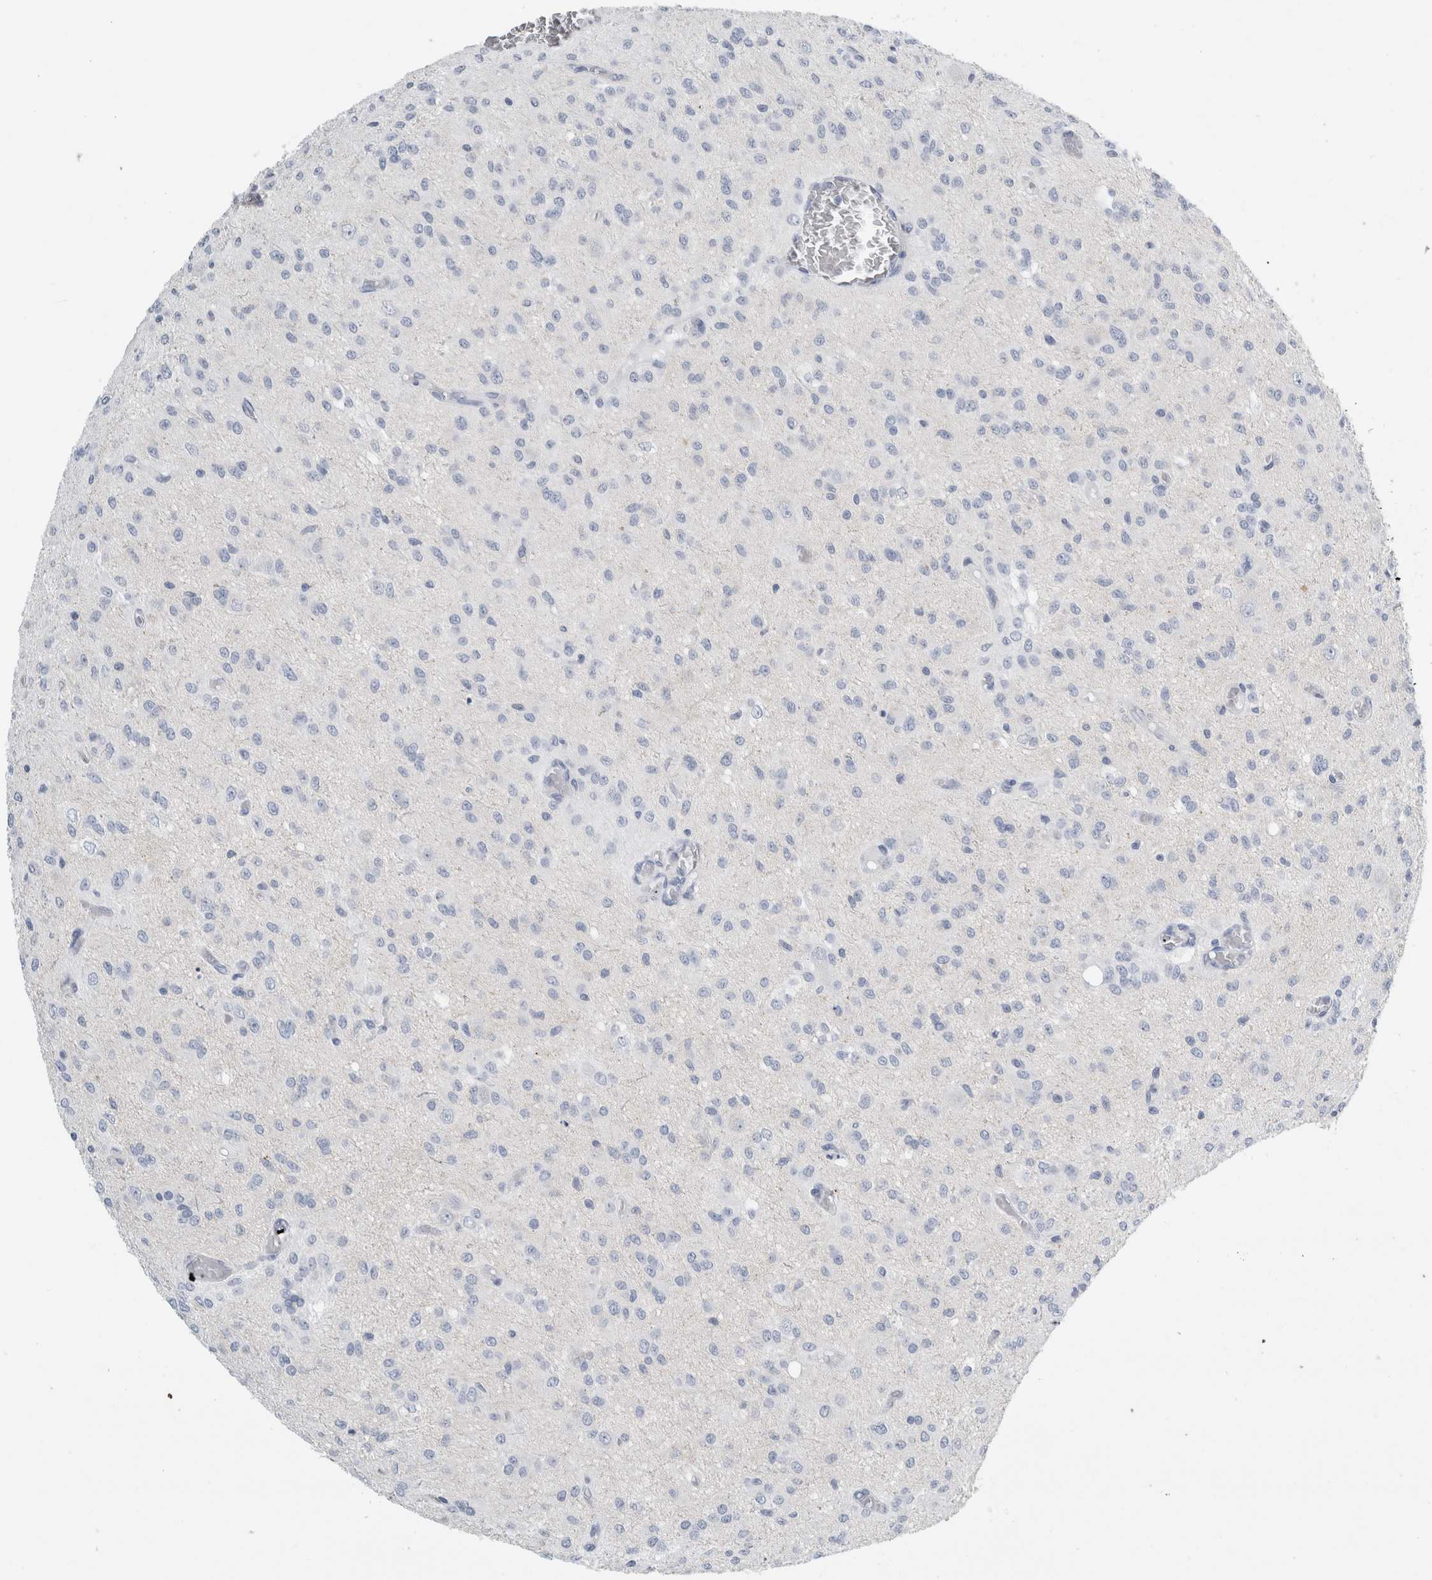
{"staining": {"intensity": "negative", "quantity": "none", "location": "none"}, "tissue": "glioma", "cell_type": "Tumor cells", "image_type": "cancer", "snomed": [{"axis": "morphology", "description": "Glioma, malignant, High grade"}, {"axis": "topography", "description": "Brain"}], "caption": "DAB (3,3'-diaminobenzidine) immunohistochemical staining of high-grade glioma (malignant) demonstrates no significant positivity in tumor cells.", "gene": "RPH3AL", "patient": {"sex": "female", "age": 59}}